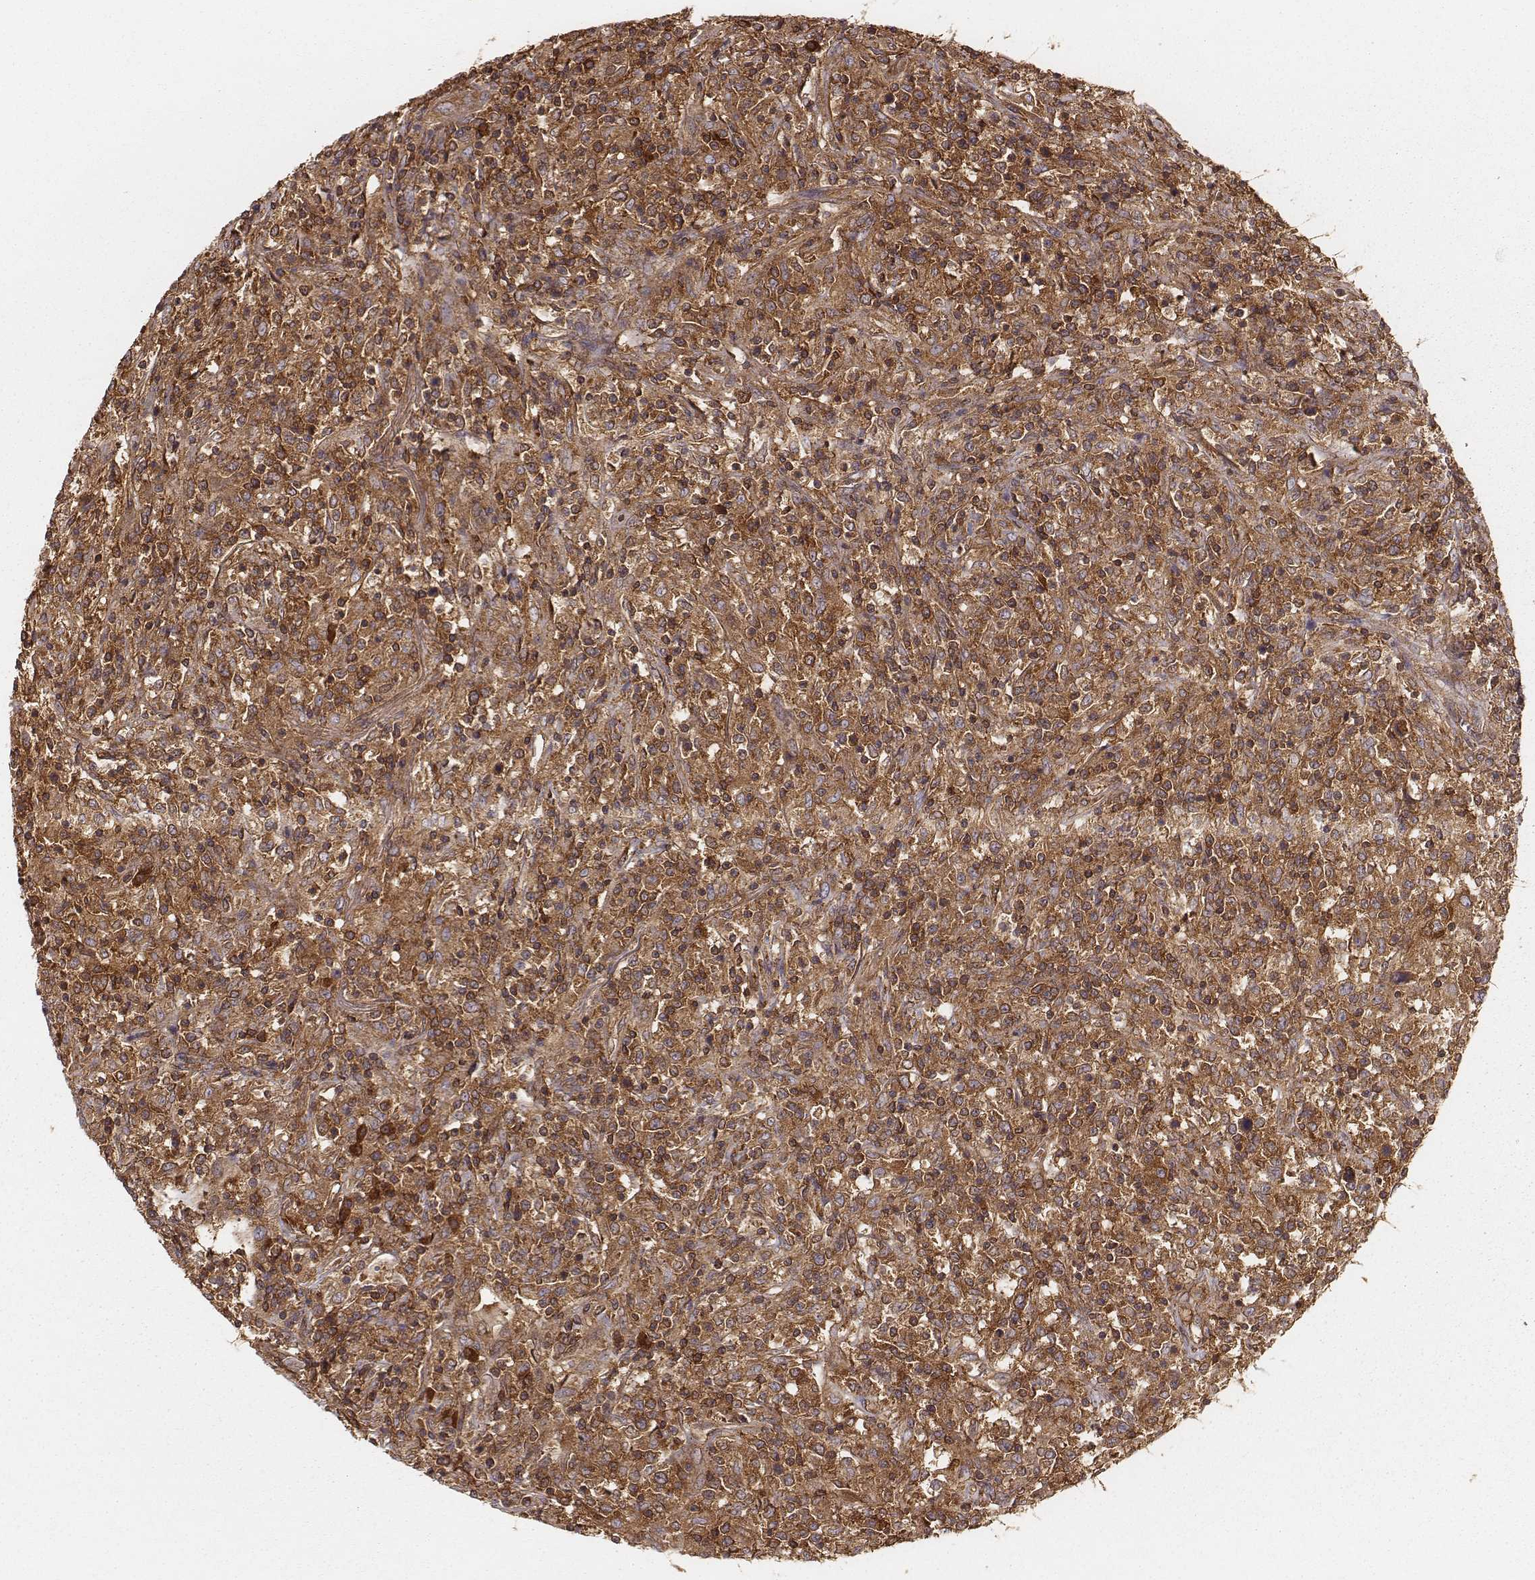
{"staining": {"intensity": "strong", "quantity": ">75%", "location": "cytoplasmic/membranous"}, "tissue": "lymphoma", "cell_type": "Tumor cells", "image_type": "cancer", "snomed": [{"axis": "morphology", "description": "Malignant lymphoma, non-Hodgkin's type, High grade"}, {"axis": "topography", "description": "Lung"}], "caption": "Lymphoma stained with immunohistochemistry demonstrates strong cytoplasmic/membranous positivity in approximately >75% of tumor cells. Using DAB (brown) and hematoxylin (blue) stains, captured at high magnification using brightfield microscopy.", "gene": "CARS1", "patient": {"sex": "male", "age": 79}}